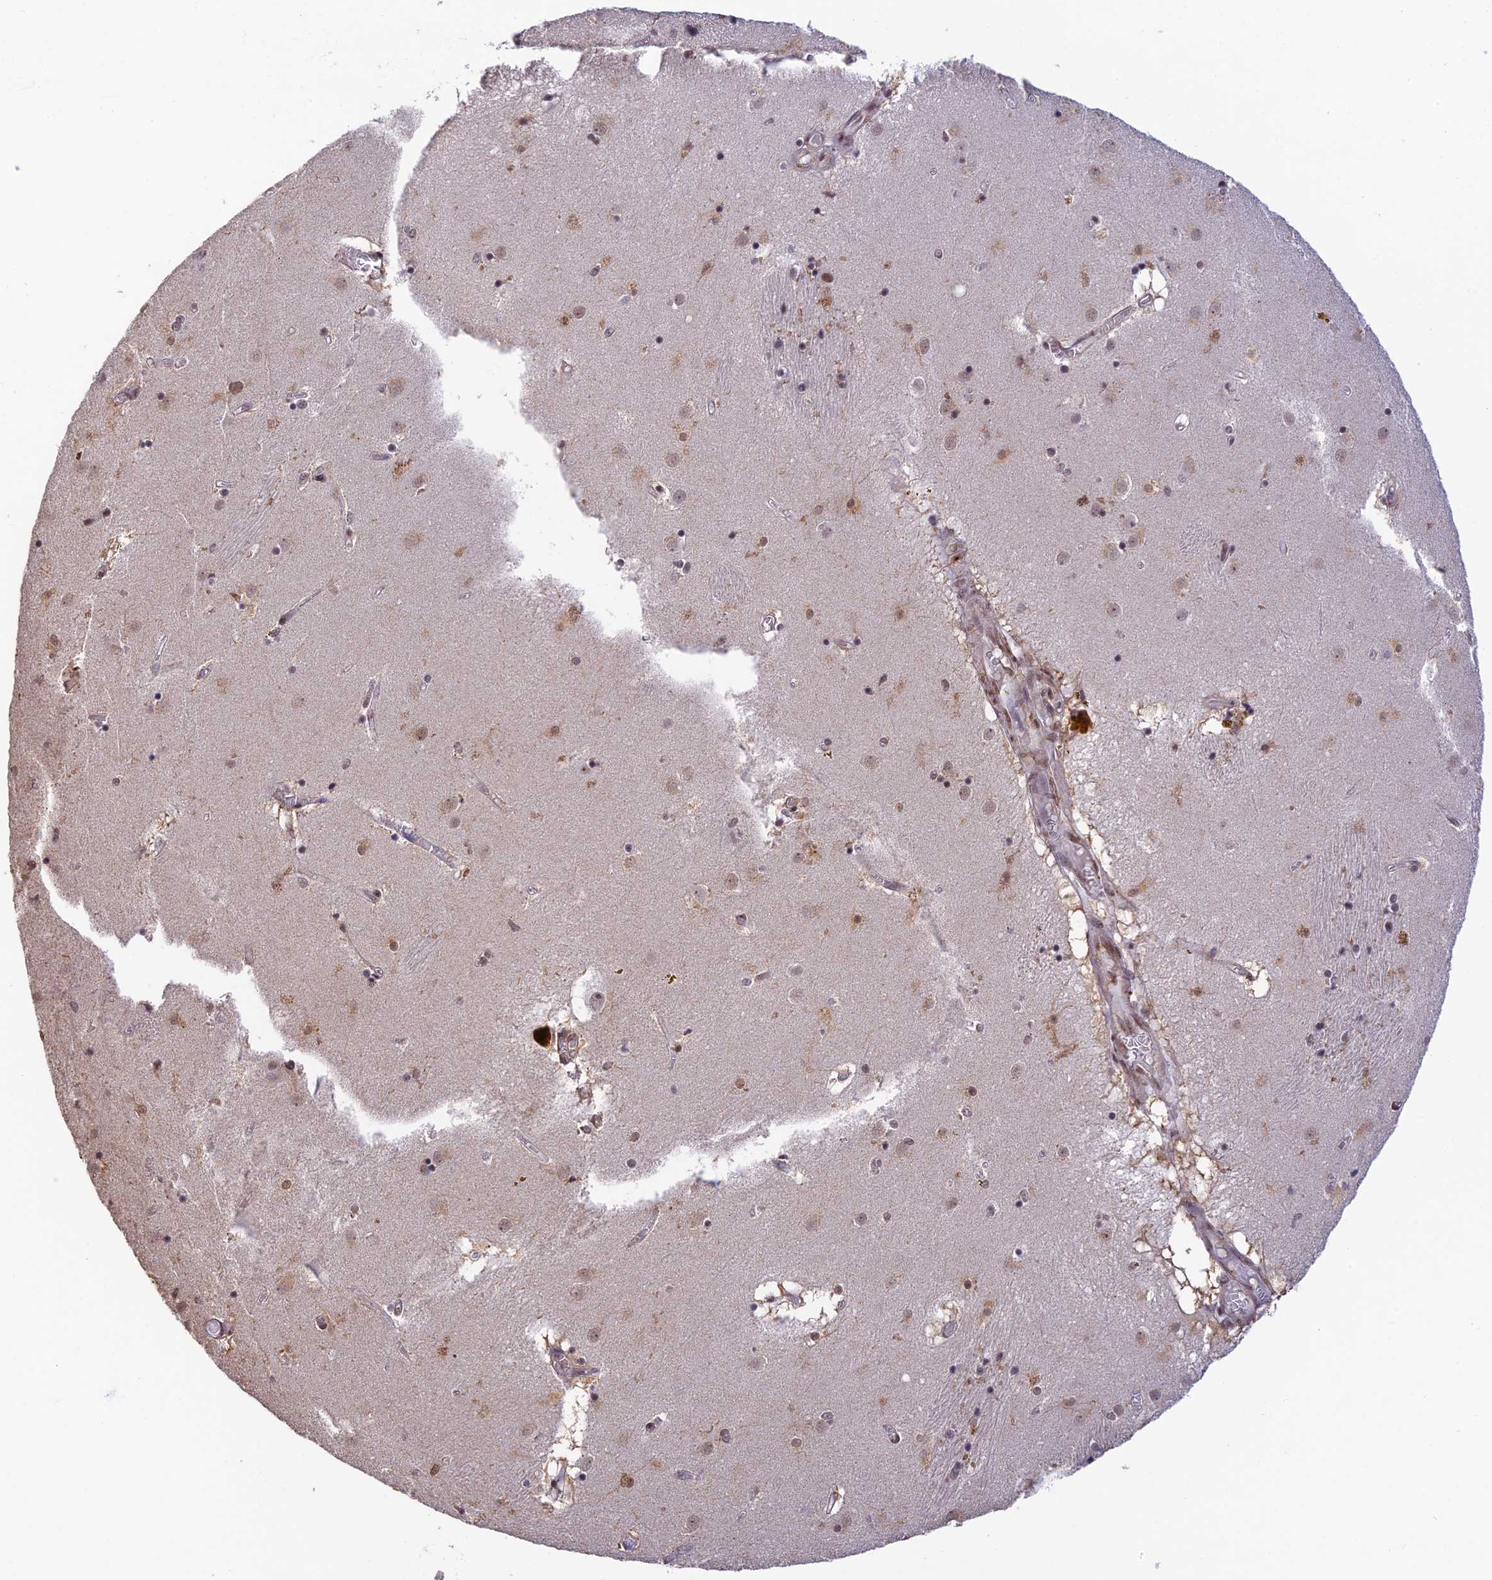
{"staining": {"intensity": "weak", "quantity": "25%-75%", "location": "nuclear"}, "tissue": "caudate", "cell_type": "Glial cells", "image_type": "normal", "snomed": [{"axis": "morphology", "description": "Normal tissue, NOS"}, {"axis": "topography", "description": "Lateral ventricle wall"}], "caption": "Glial cells show weak nuclear positivity in about 25%-75% of cells in benign caudate.", "gene": "THAP11", "patient": {"sex": "male", "age": 70}}